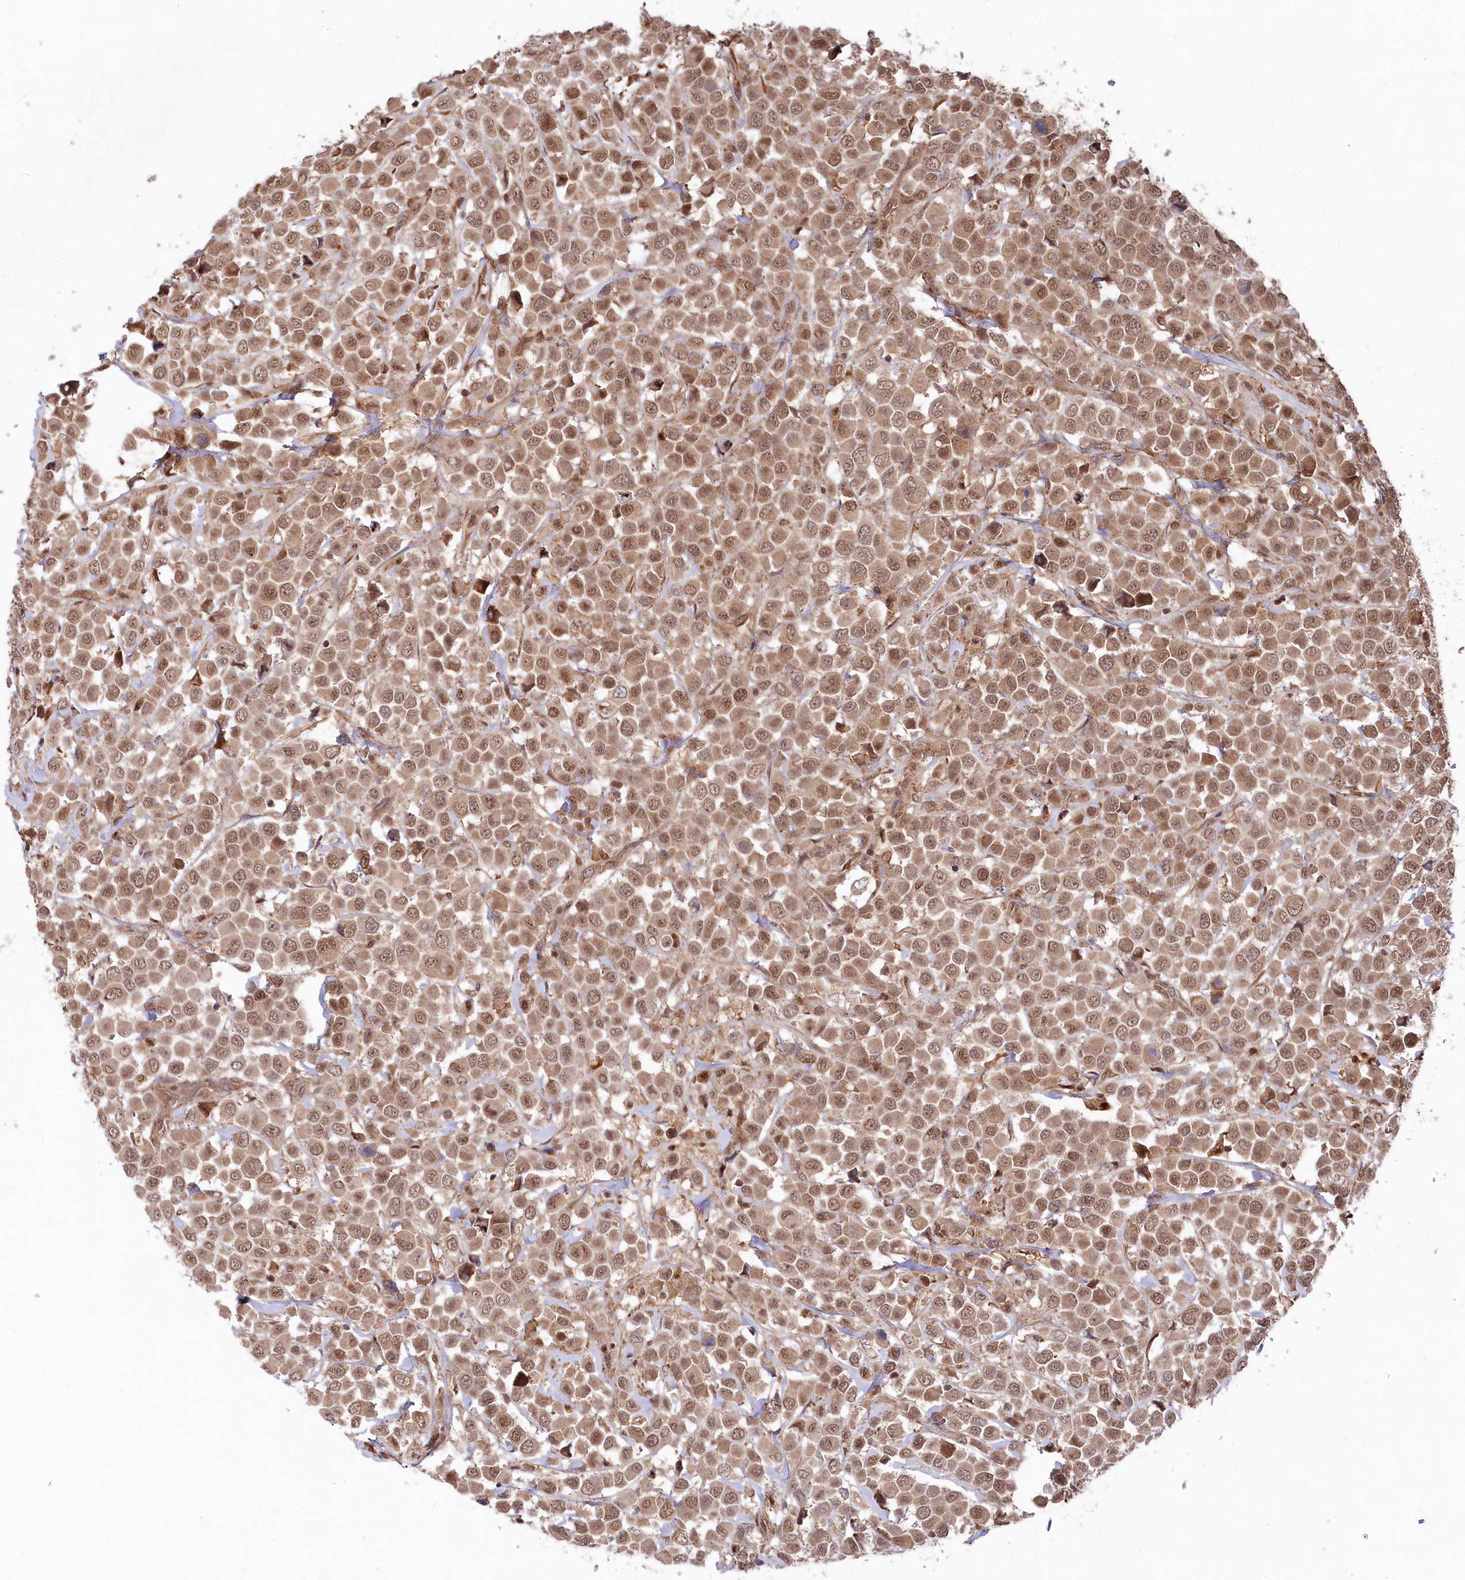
{"staining": {"intensity": "moderate", "quantity": ">75%", "location": "cytoplasmic/membranous,nuclear"}, "tissue": "breast cancer", "cell_type": "Tumor cells", "image_type": "cancer", "snomed": [{"axis": "morphology", "description": "Duct carcinoma"}, {"axis": "topography", "description": "Breast"}], "caption": "DAB (3,3'-diaminobenzidine) immunohistochemical staining of breast intraductal carcinoma exhibits moderate cytoplasmic/membranous and nuclear protein expression in about >75% of tumor cells. The protein is stained brown, and the nuclei are stained in blue (DAB (3,3'-diaminobenzidine) IHC with brightfield microscopy, high magnification).", "gene": "PSMA1", "patient": {"sex": "female", "age": 61}}